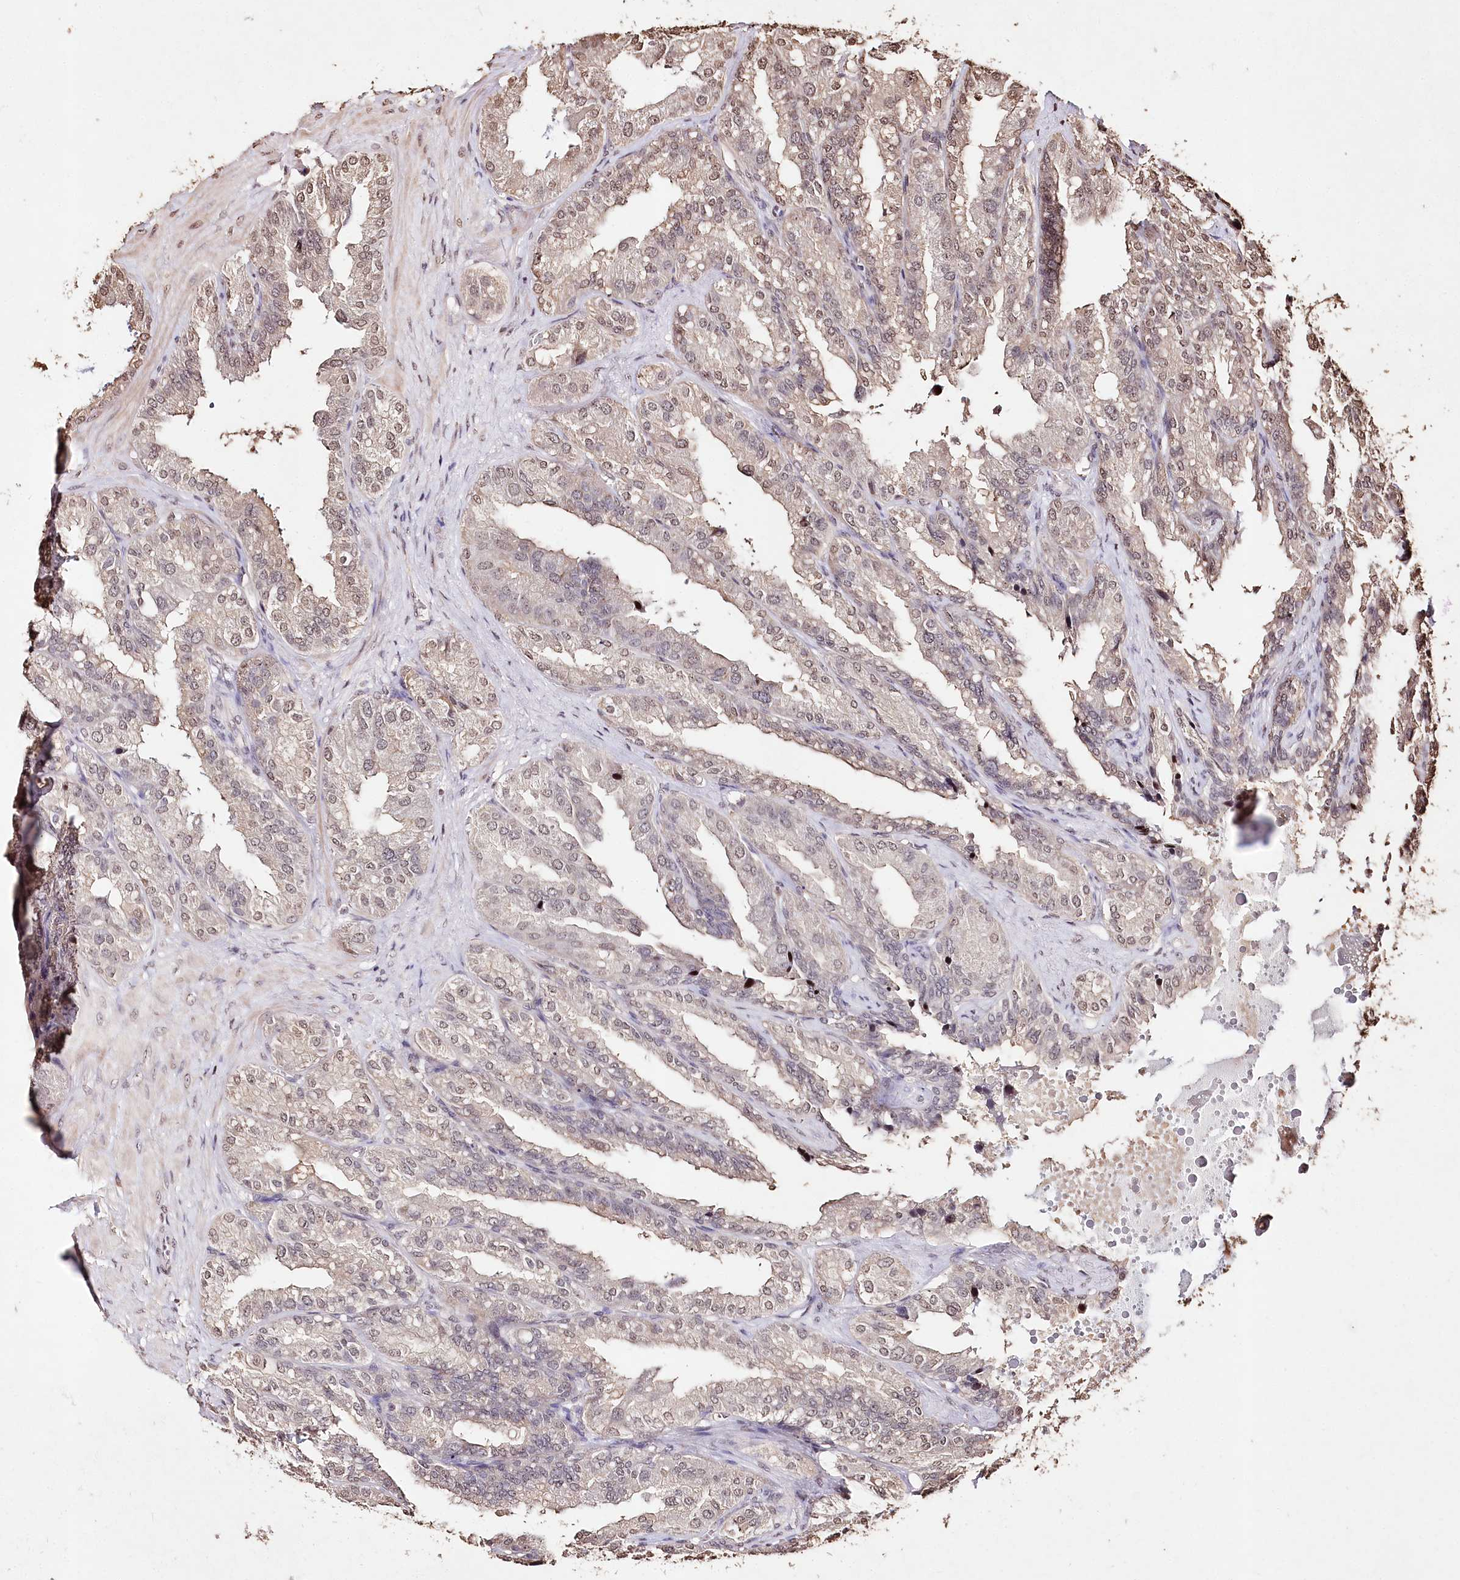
{"staining": {"intensity": "weak", "quantity": "25%-75%", "location": "nuclear"}, "tissue": "seminal vesicle", "cell_type": "Glandular cells", "image_type": "normal", "snomed": [{"axis": "morphology", "description": "Normal tissue, NOS"}, {"axis": "topography", "description": "Prostate"}, {"axis": "topography", "description": "Seminal veicle"}], "caption": "Seminal vesicle stained with DAB IHC shows low levels of weak nuclear expression in about 25%-75% of glandular cells. Immunohistochemistry (ihc) stains the protein of interest in brown and the nuclei are stained blue.", "gene": "DMXL1", "patient": {"sex": "male", "age": 51}}